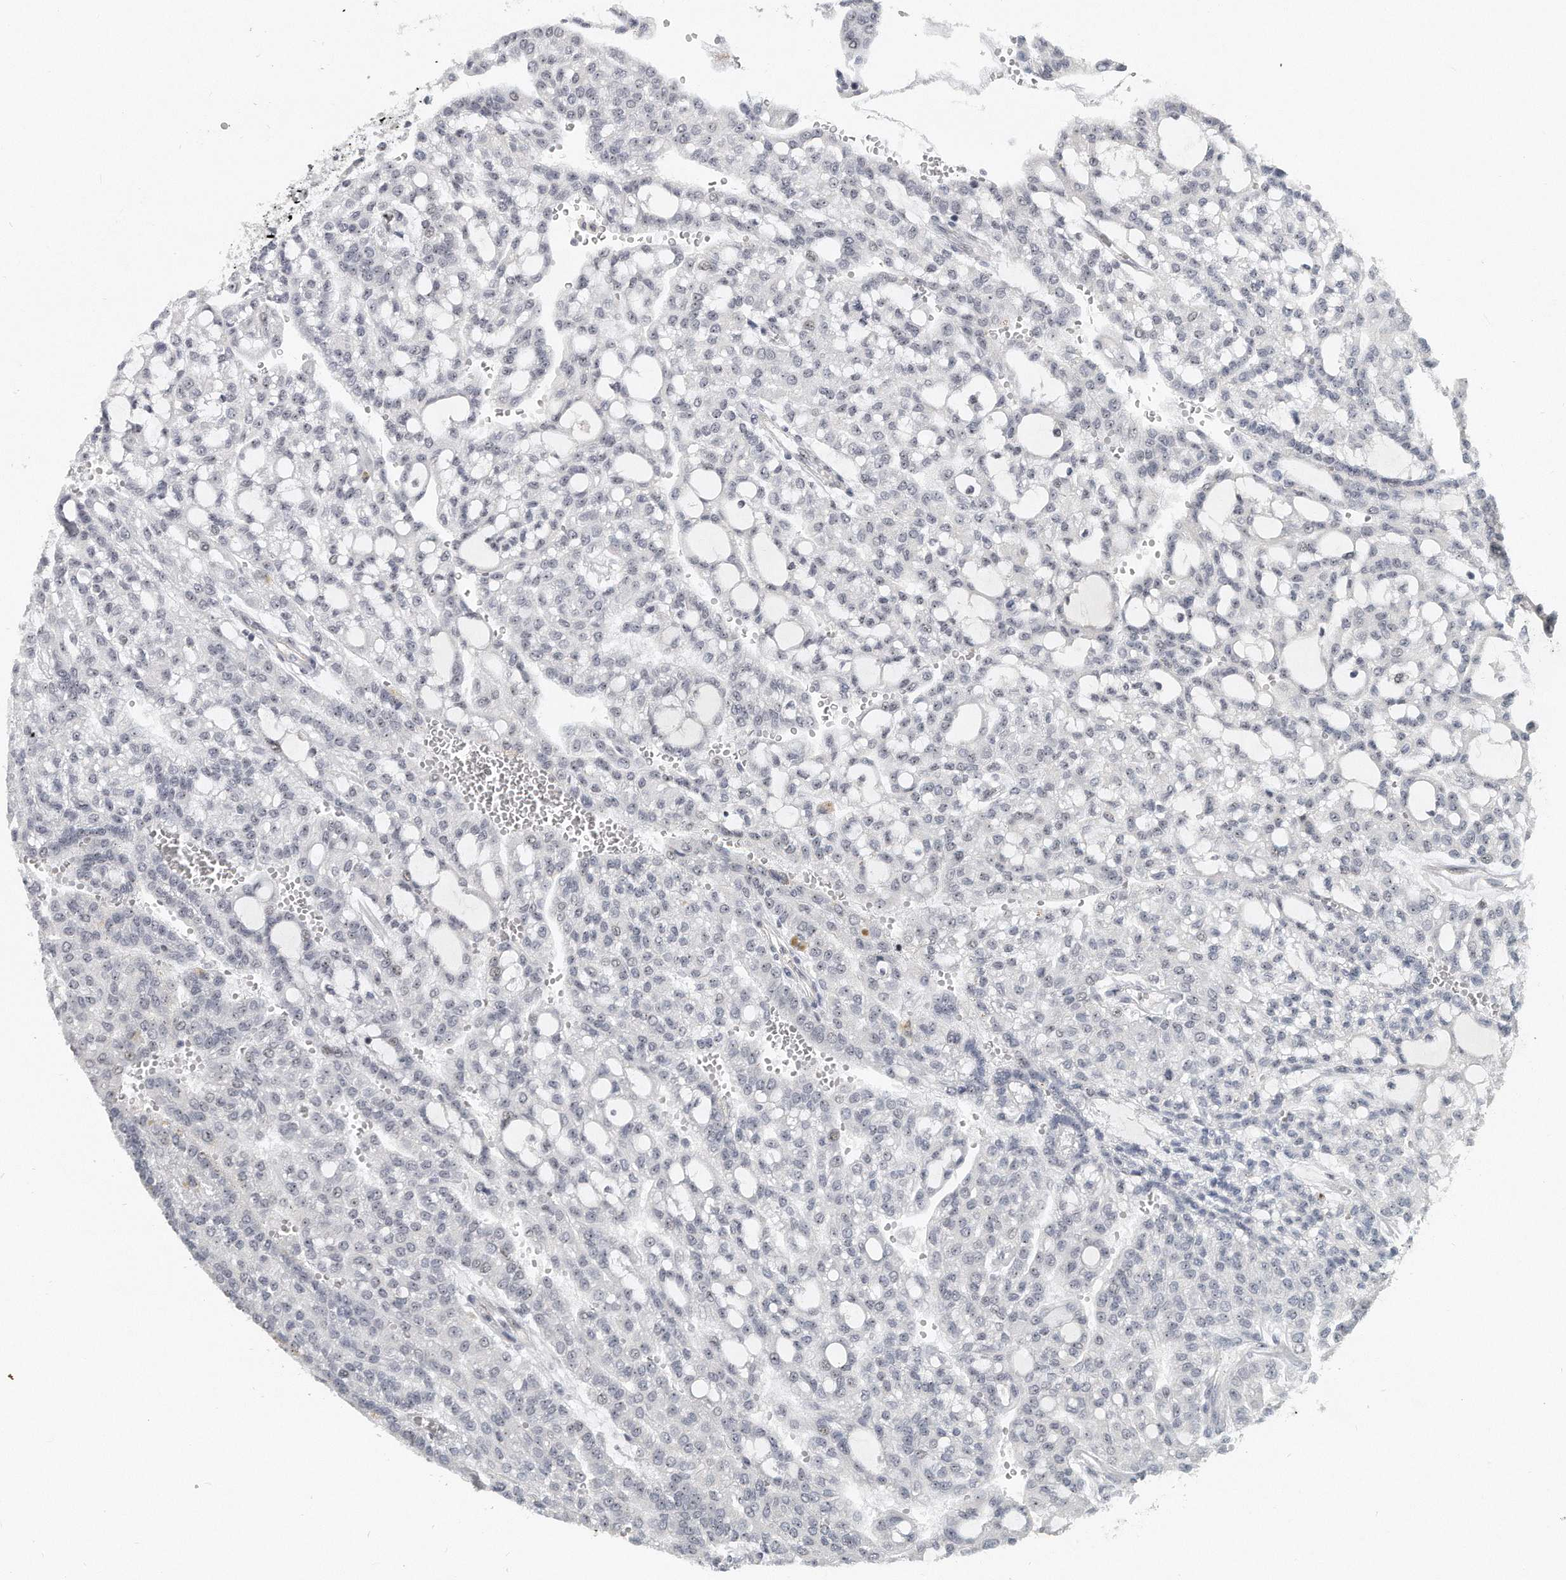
{"staining": {"intensity": "negative", "quantity": "none", "location": "none"}, "tissue": "renal cancer", "cell_type": "Tumor cells", "image_type": "cancer", "snomed": [{"axis": "morphology", "description": "Adenocarcinoma, NOS"}, {"axis": "topography", "description": "Kidney"}], "caption": "This is an immunohistochemistry image of human renal cancer. There is no expression in tumor cells.", "gene": "TFCP2L1", "patient": {"sex": "male", "age": 63}}